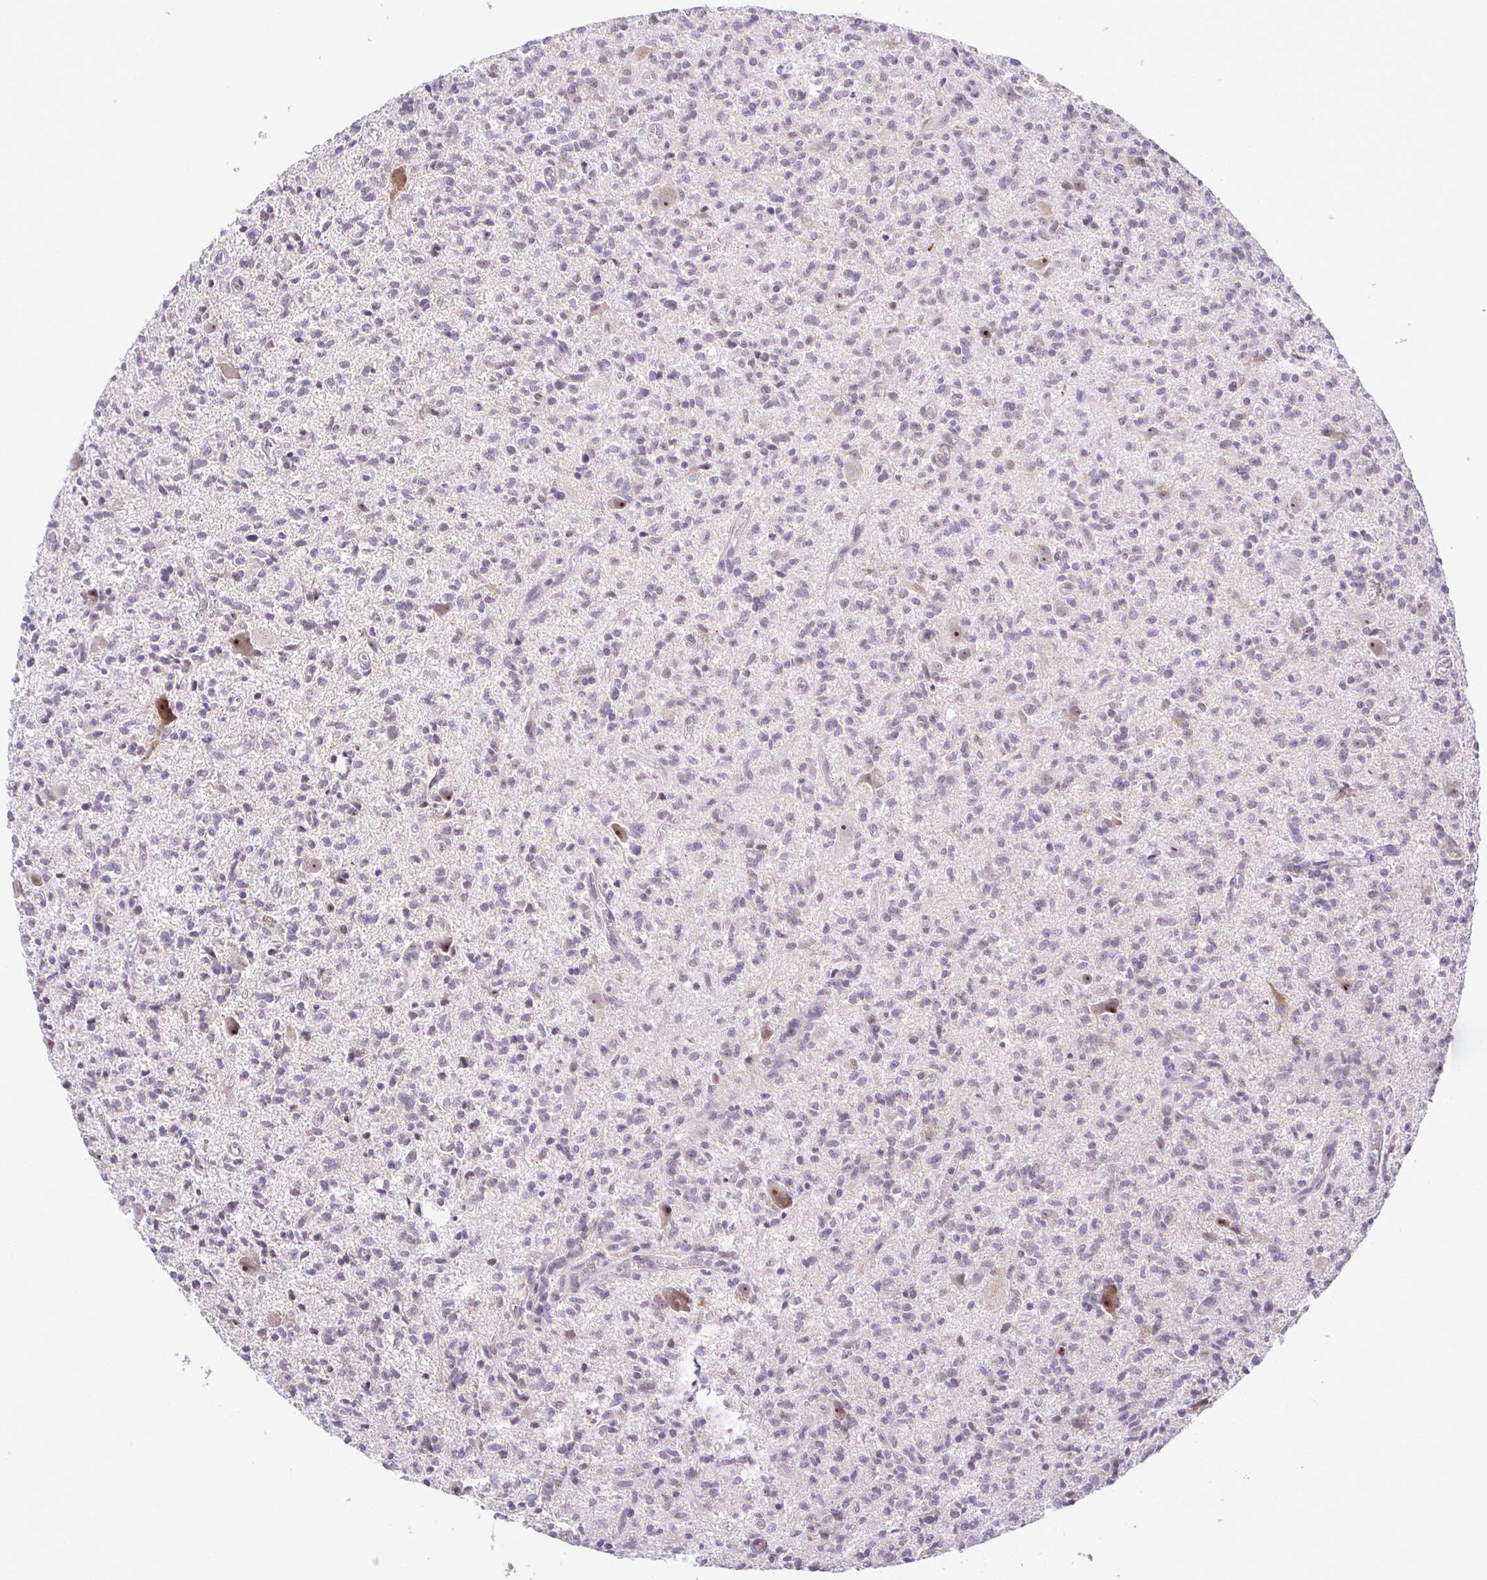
{"staining": {"intensity": "negative", "quantity": "none", "location": "none"}, "tissue": "glioma", "cell_type": "Tumor cells", "image_type": "cancer", "snomed": [{"axis": "morphology", "description": "Glioma, malignant, Low grade"}, {"axis": "topography", "description": "Brain"}], "caption": "Immunohistochemistry of malignant glioma (low-grade) displays no positivity in tumor cells.", "gene": "RSL24D1", "patient": {"sex": "male", "age": 64}}